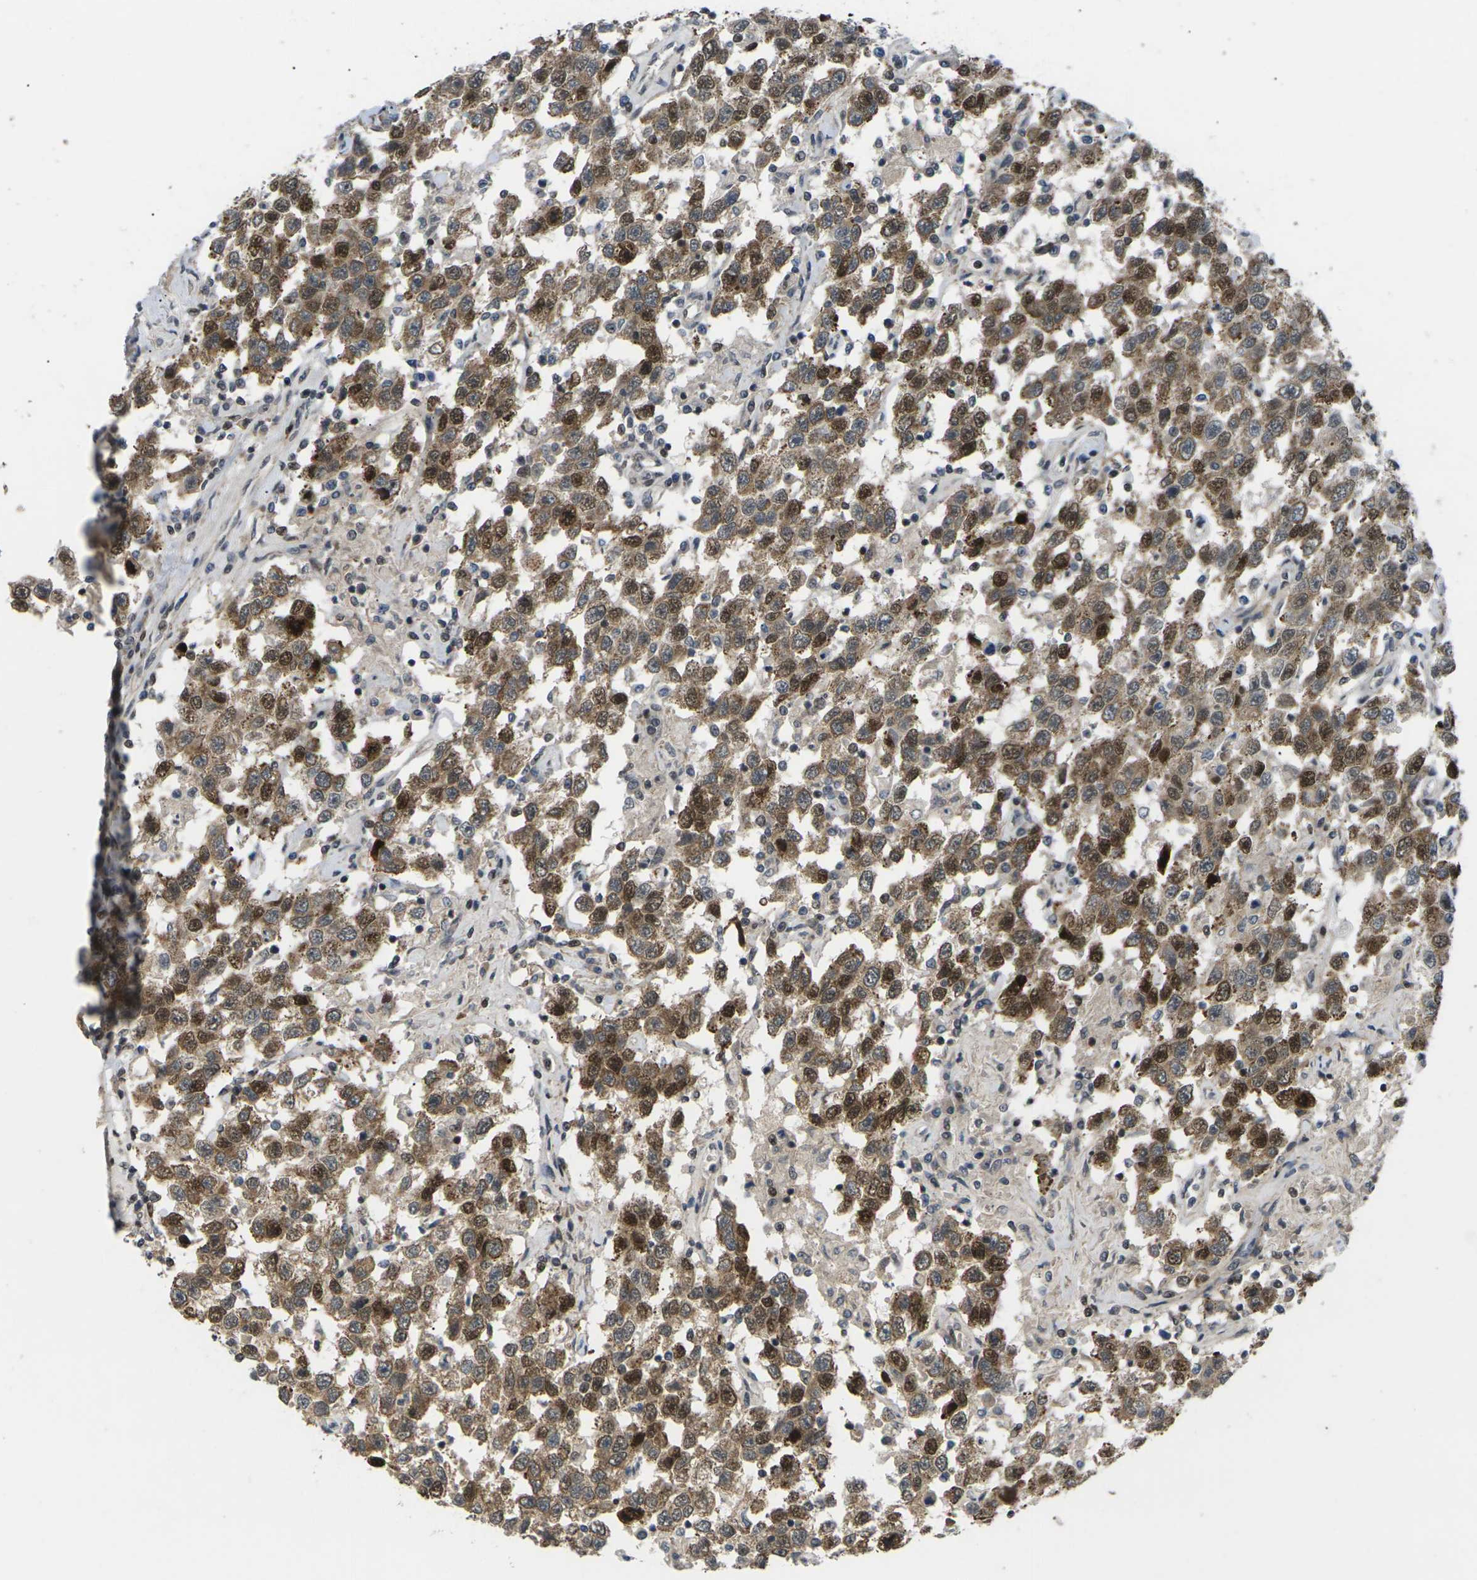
{"staining": {"intensity": "moderate", "quantity": ">75%", "location": "cytoplasmic/membranous,nuclear"}, "tissue": "testis cancer", "cell_type": "Tumor cells", "image_type": "cancer", "snomed": [{"axis": "morphology", "description": "Seminoma, NOS"}, {"axis": "topography", "description": "Testis"}], "caption": "Moderate cytoplasmic/membranous and nuclear protein positivity is present in about >75% of tumor cells in seminoma (testis).", "gene": "RPS6KA3", "patient": {"sex": "male", "age": 41}}